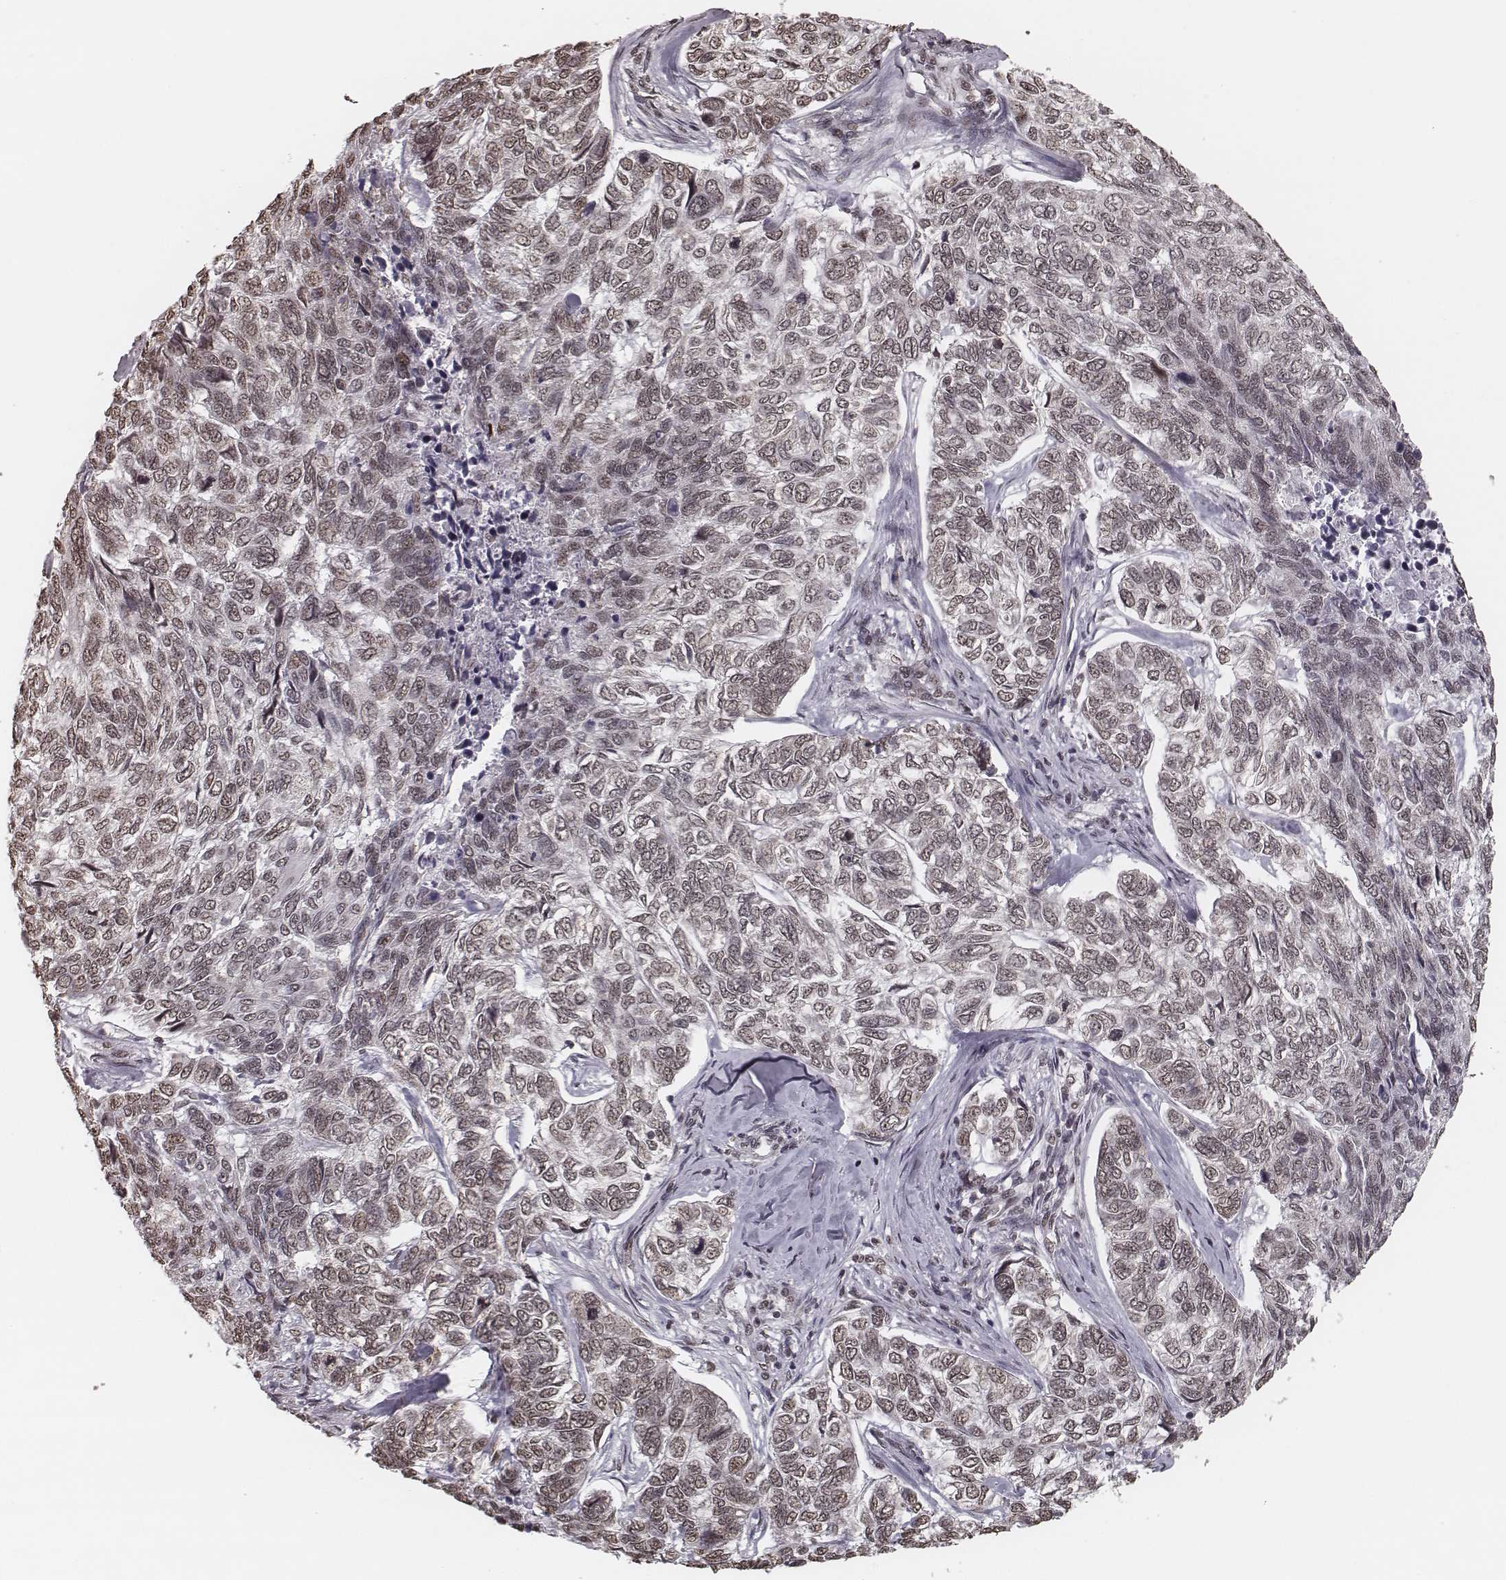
{"staining": {"intensity": "weak", "quantity": ">75%", "location": "nuclear"}, "tissue": "skin cancer", "cell_type": "Tumor cells", "image_type": "cancer", "snomed": [{"axis": "morphology", "description": "Basal cell carcinoma"}, {"axis": "topography", "description": "Skin"}], "caption": "Protein analysis of skin cancer tissue displays weak nuclear staining in approximately >75% of tumor cells.", "gene": "HMGA2", "patient": {"sex": "female", "age": 65}}